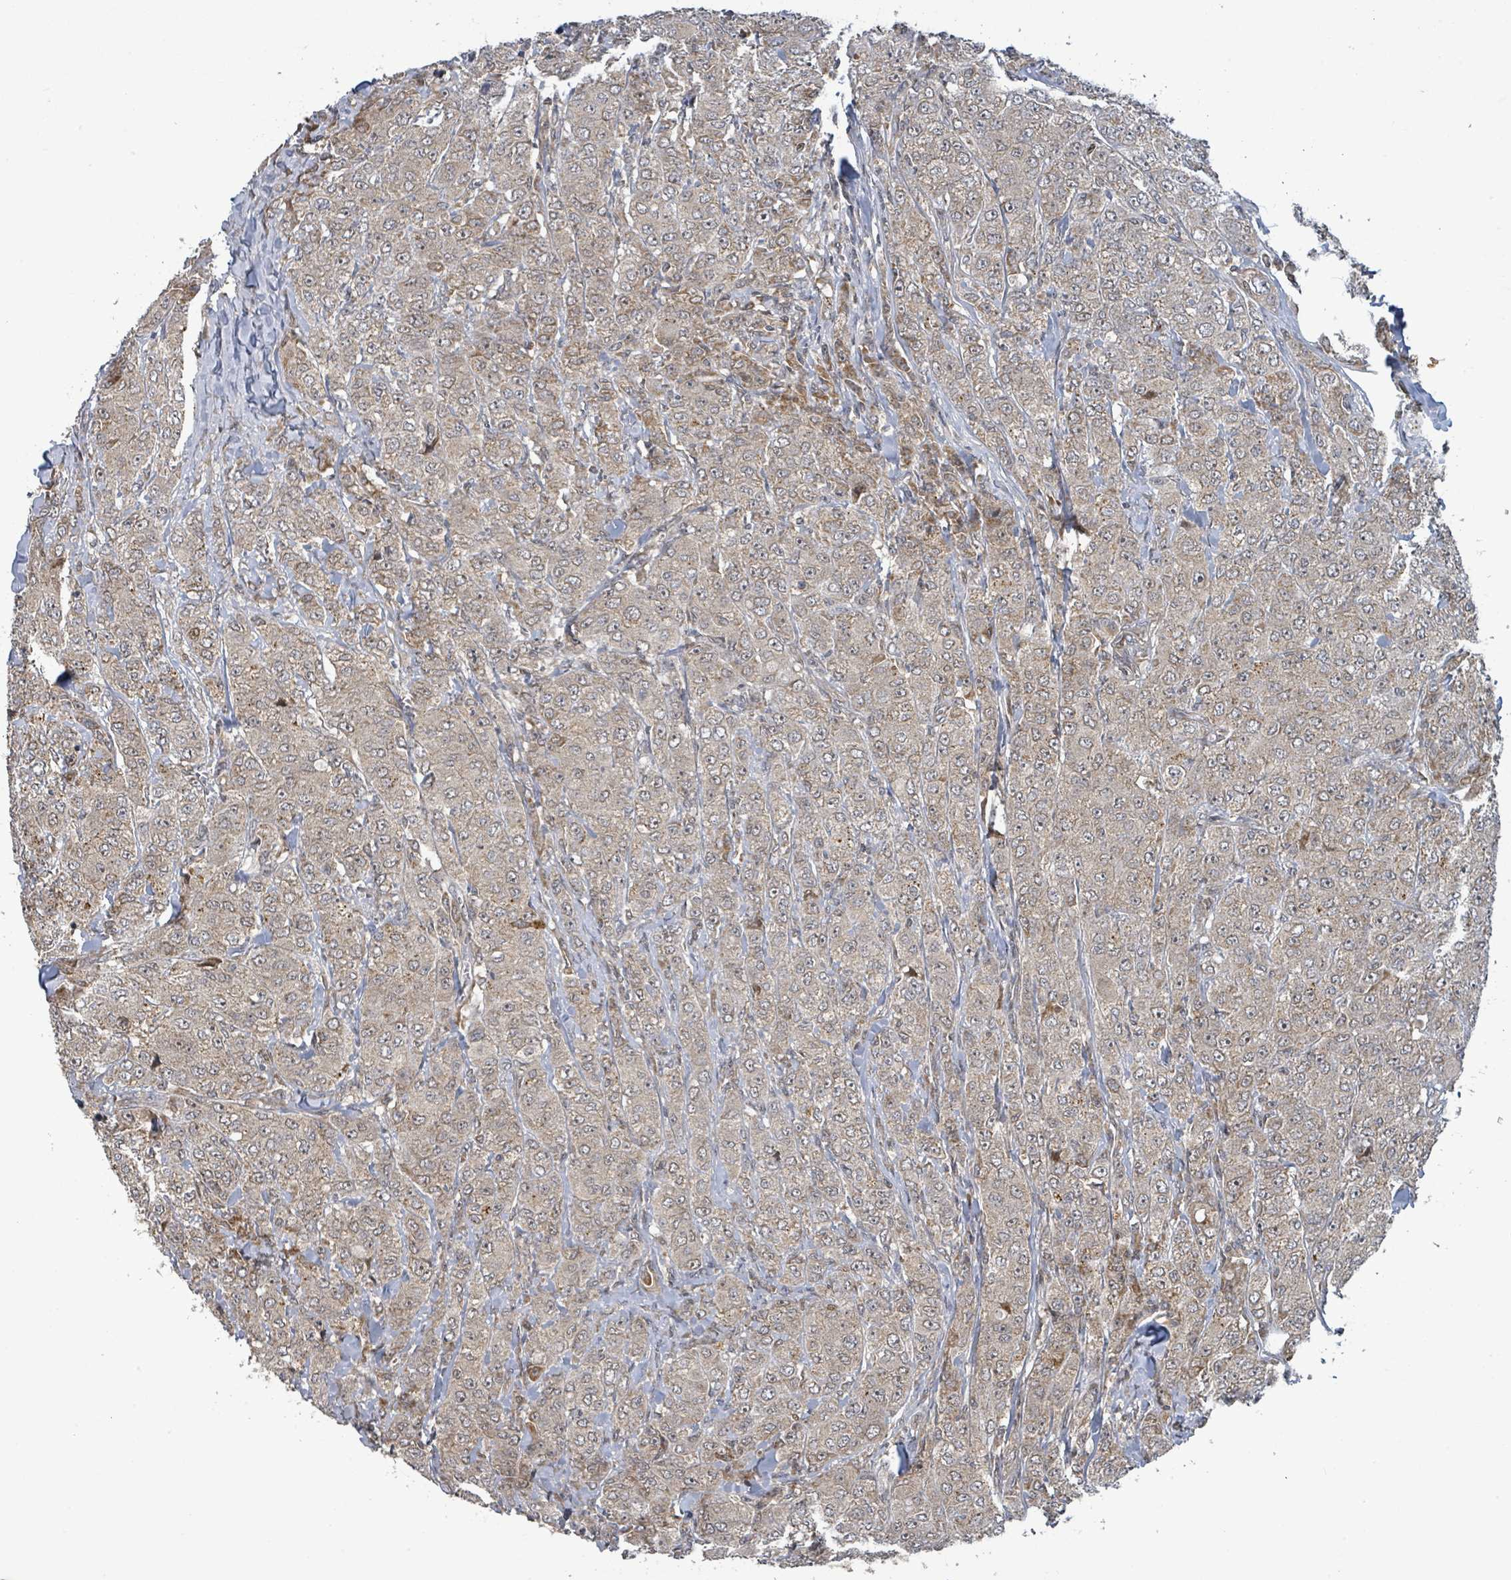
{"staining": {"intensity": "weak", "quantity": ">75%", "location": "cytoplasmic/membranous,nuclear"}, "tissue": "breast cancer", "cell_type": "Tumor cells", "image_type": "cancer", "snomed": [{"axis": "morphology", "description": "Duct carcinoma"}, {"axis": "topography", "description": "Breast"}], "caption": "This is a histology image of immunohistochemistry (IHC) staining of breast cancer (infiltrating ductal carcinoma), which shows weak positivity in the cytoplasmic/membranous and nuclear of tumor cells.", "gene": "ITGA11", "patient": {"sex": "female", "age": 43}}